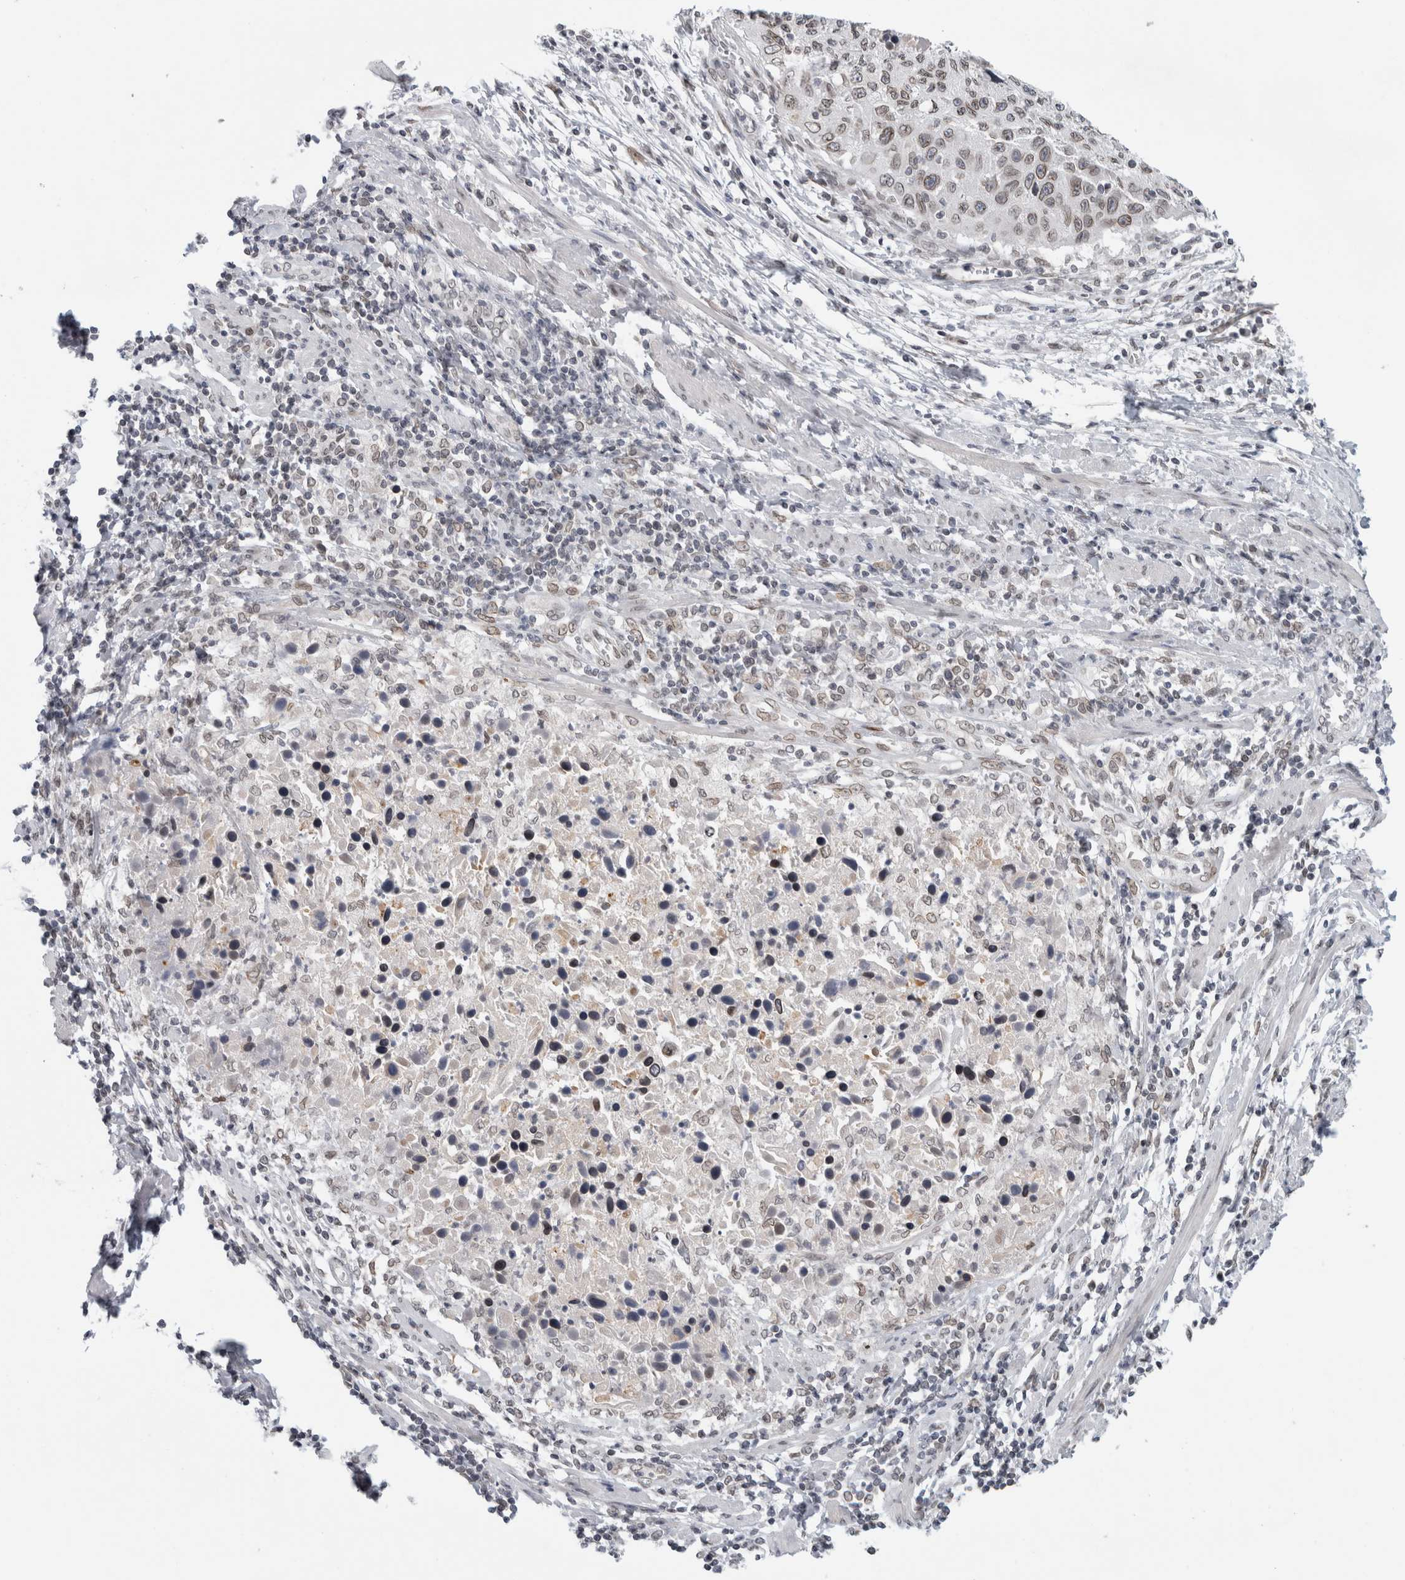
{"staining": {"intensity": "weak", "quantity": ">75%", "location": "cytoplasmic/membranous,nuclear"}, "tissue": "cervical cancer", "cell_type": "Tumor cells", "image_type": "cancer", "snomed": [{"axis": "morphology", "description": "Squamous cell carcinoma, NOS"}, {"axis": "topography", "description": "Cervix"}], "caption": "Cervical squamous cell carcinoma stained with immunohistochemistry (IHC) exhibits weak cytoplasmic/membranous and nuclear positivity in approximately >75% of tumor cells.", "gene": "ZNF770", "patient": {"sex": "female", "age": 53}}